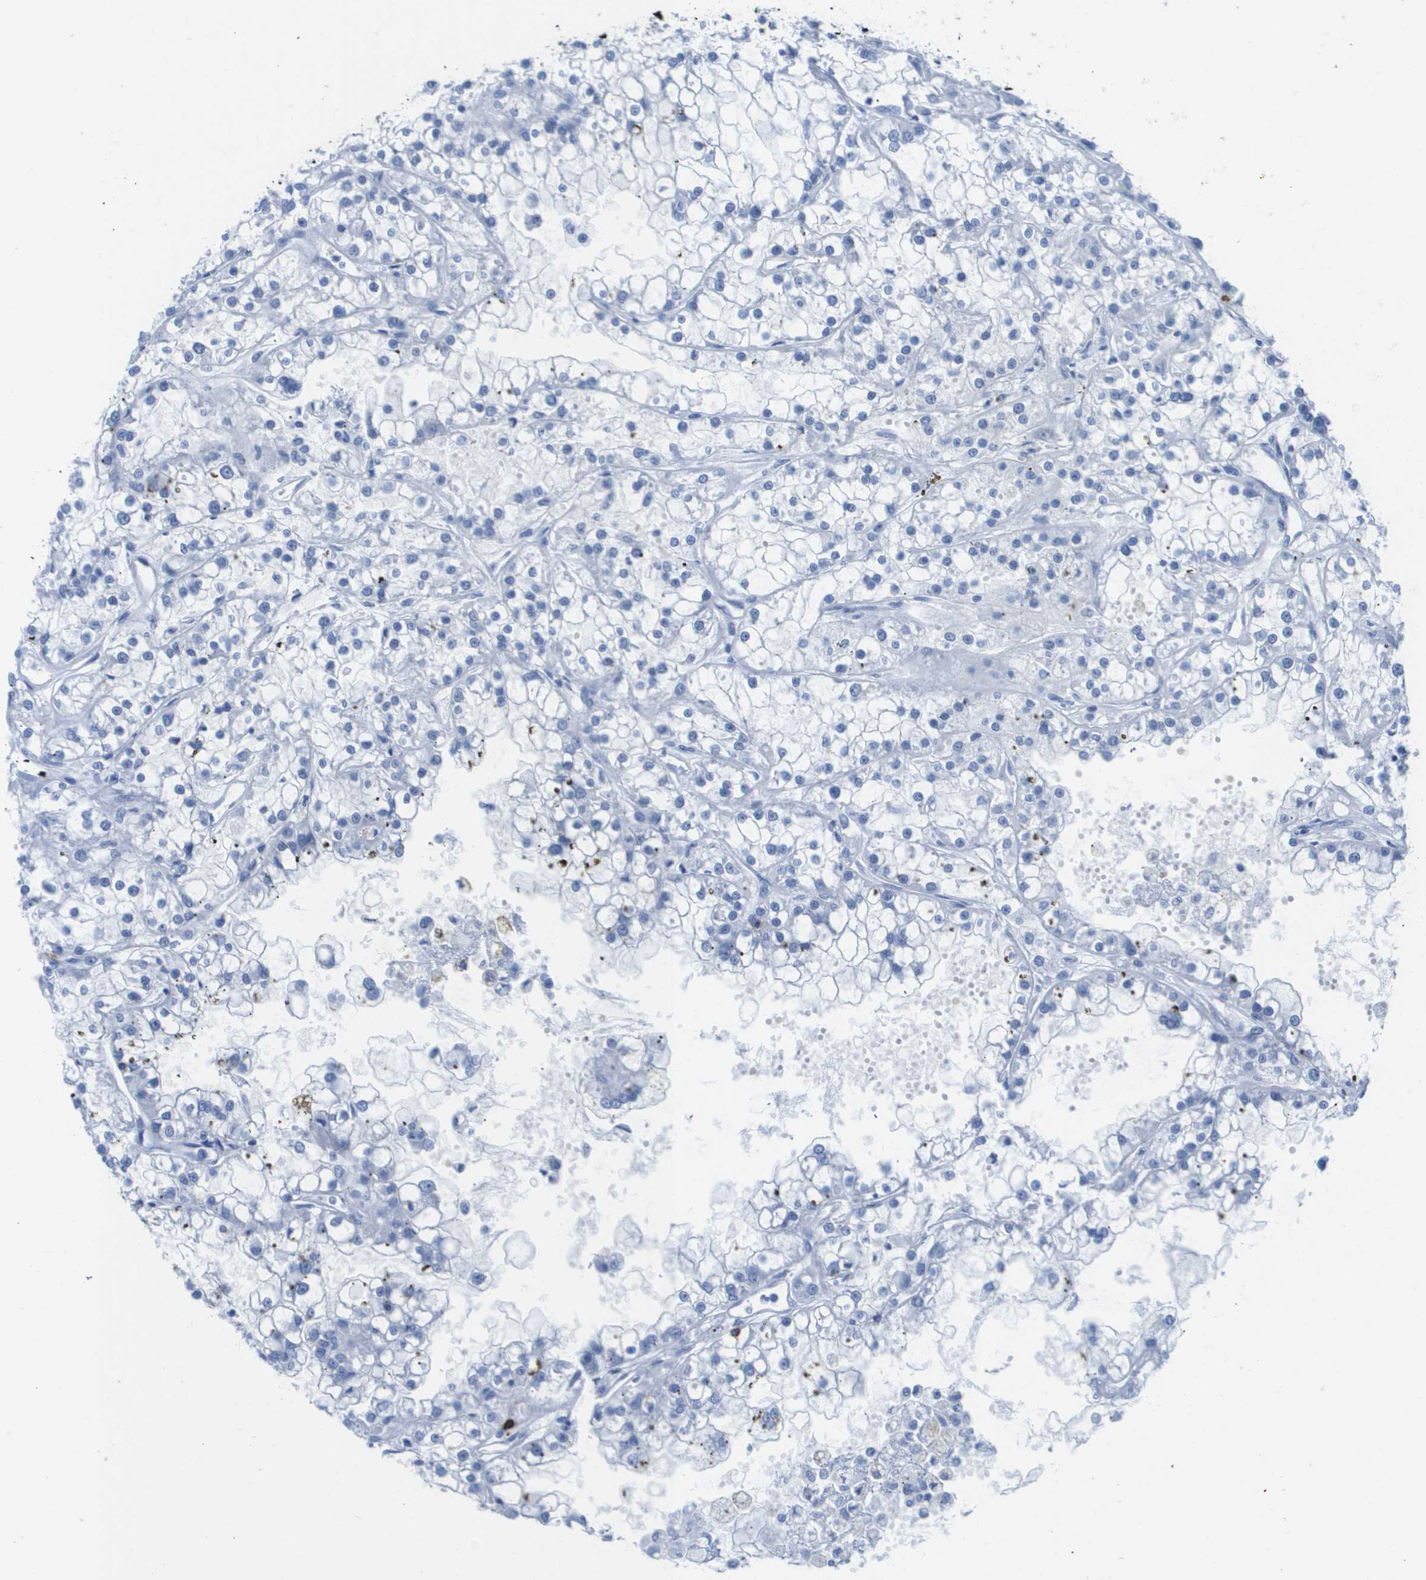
{"staining": {"intensity": "negative", "quantity": "none", "location": "none"}, "tissue": "renal cancer", "cell_type": "Tumor cells", "image_type": "cancer", "snomed": [{"axis": "morphology", "description": "Adenocarcinoma, NOS"}, {"axis": "topography", "description": "Kidney"}], "caption": "This micrograph is of renal adenocarcinoma stained with IHC to label a protein in brown with the nuclei are counter-stained blue. There is no positivity in tumor cells. (DAB (3,3'-diaminobenzidine) IHC visualized using brightfield microscopy, high magnification).", "gene": "MS4A1", "patient": {"sex": "female", "age": 52}}